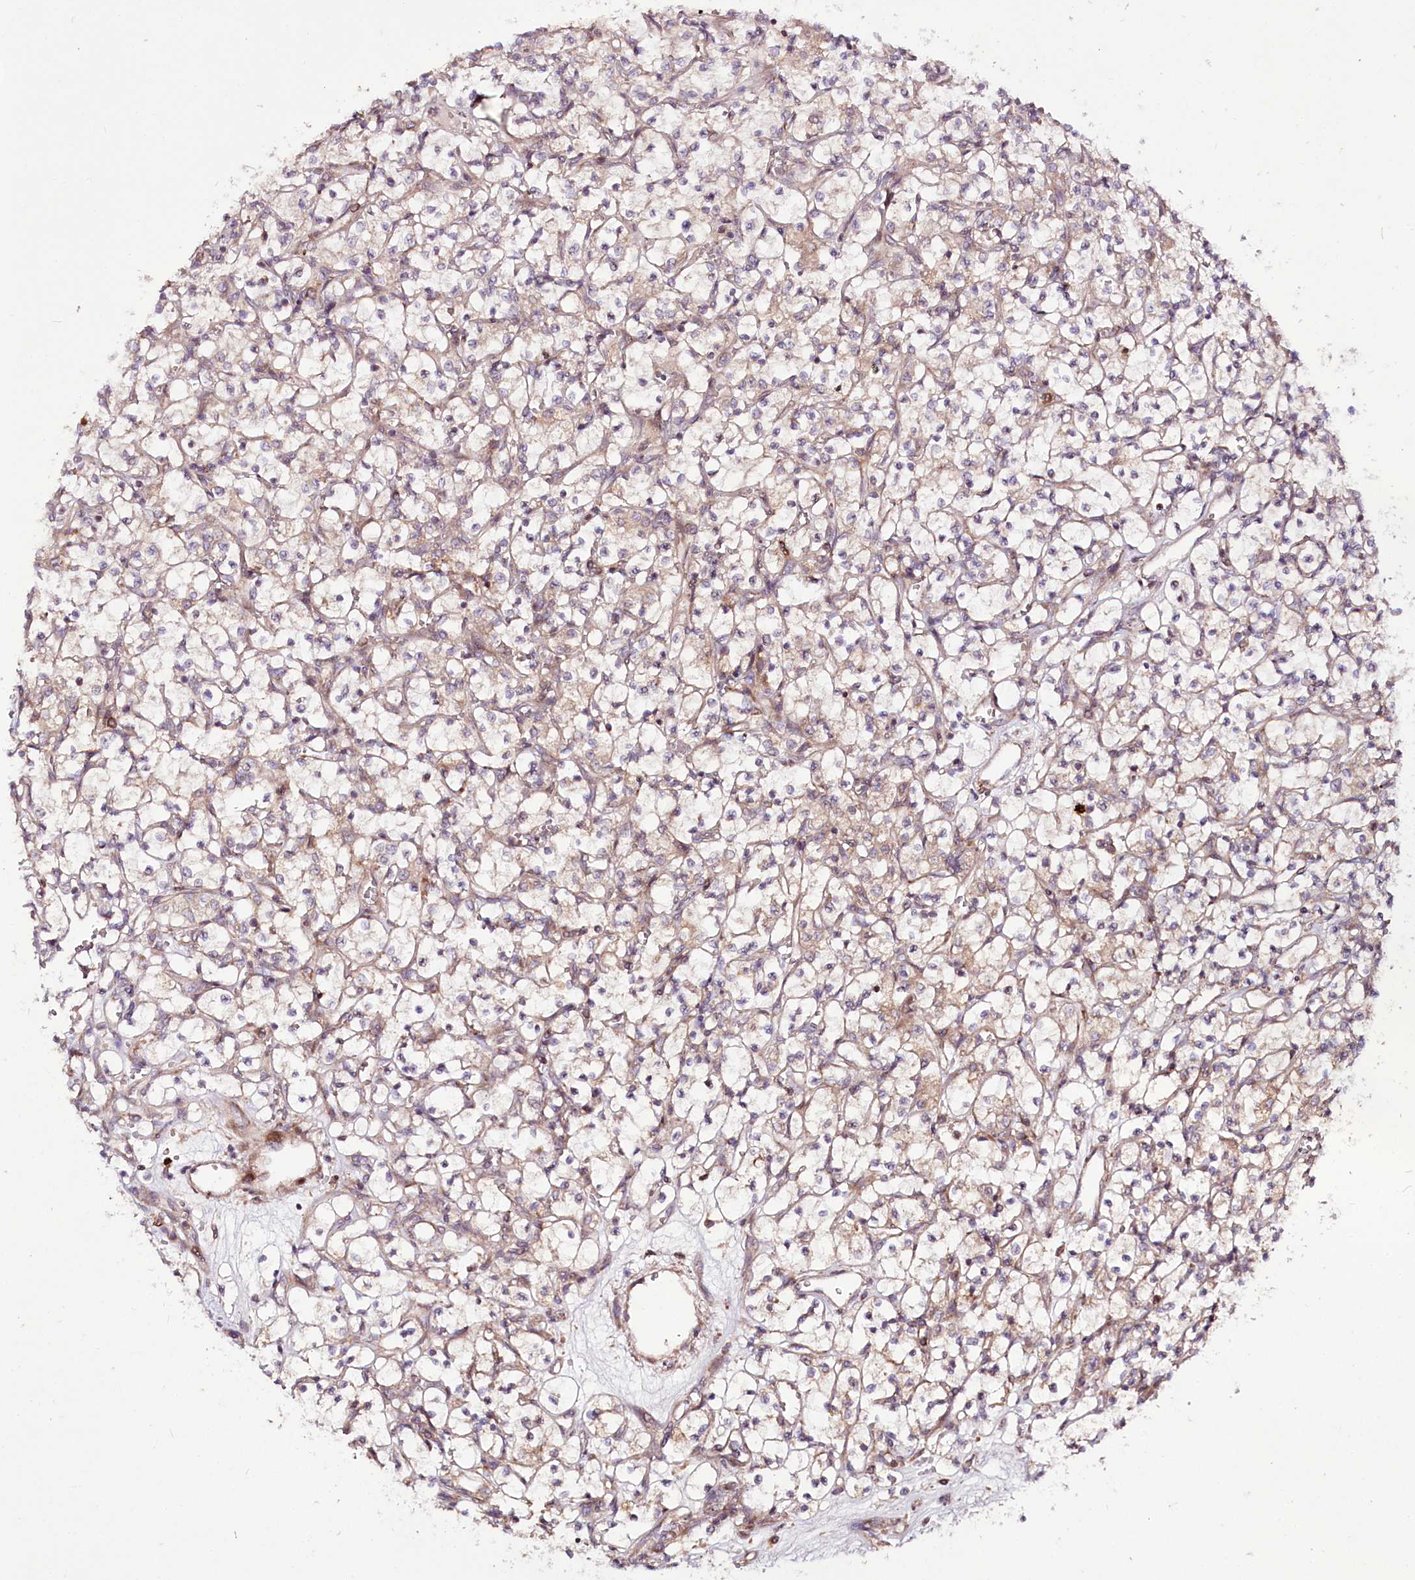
{"staining": {"intensity": "weak", "quantity": "25%-75%", "location": "cytoplasmic/membranous"}, "tissue": "renal cancer", "cell_type": "Tumor cells", "image_type": "cancer", "snomed": [{"axis": "morphology", "description": "Adenocarcinoma, NOS"}, {"axis": "topography", "description": "Kidney"}], "caption": "A low amount of weak cytoplasmic/membranous staining is identified in approximately 25%-75% of tumor cells in adenocarcinoma (renal) tissue.", "gene": "RAB7A", "patient": {"sex": "female", "age": 69}}